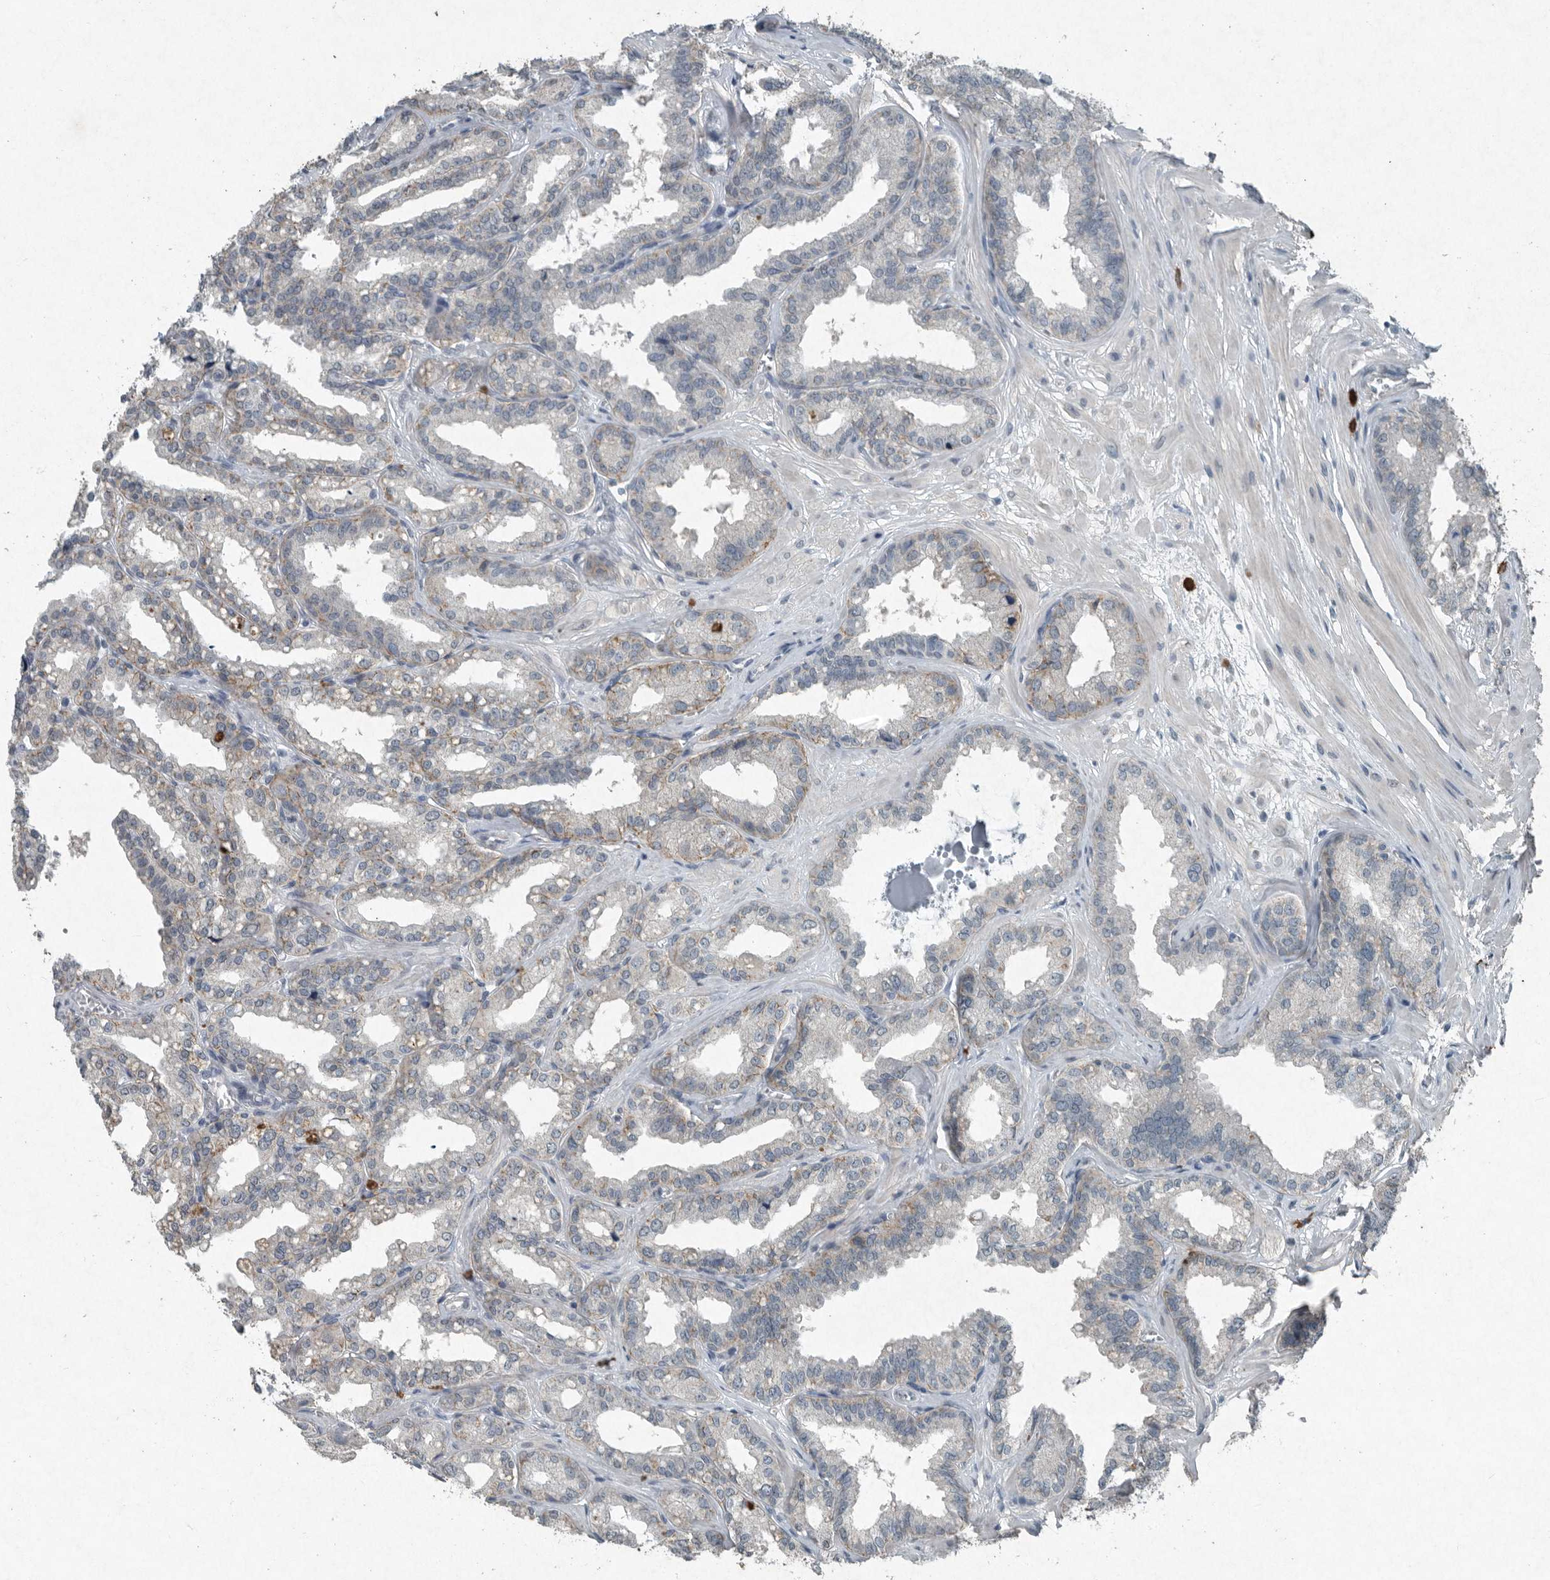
{"staining": {"intensity": "negative", "quantity": "none", "location": "none"}, "tissue": "seminal vesicle", "cell_type": "Glandular cells", "image_type": "normal", "snomed": [{"axis": "morphology", "description": "Normal tissue, NOS"}, {"axis": "topography", "description": "Prostate"}, {"axis": "topography", "description": "Seminal veicle"}], "caption": "This micrograph is of unremarkable seminal vesicle stained with immunohistochemistry (IHC) to label a protein in brown with the nuclei are counter-stained blue. There is no positivity in glandular cells.", "gene": "IL20", "patient": {"sex": "male", "age": 51}}